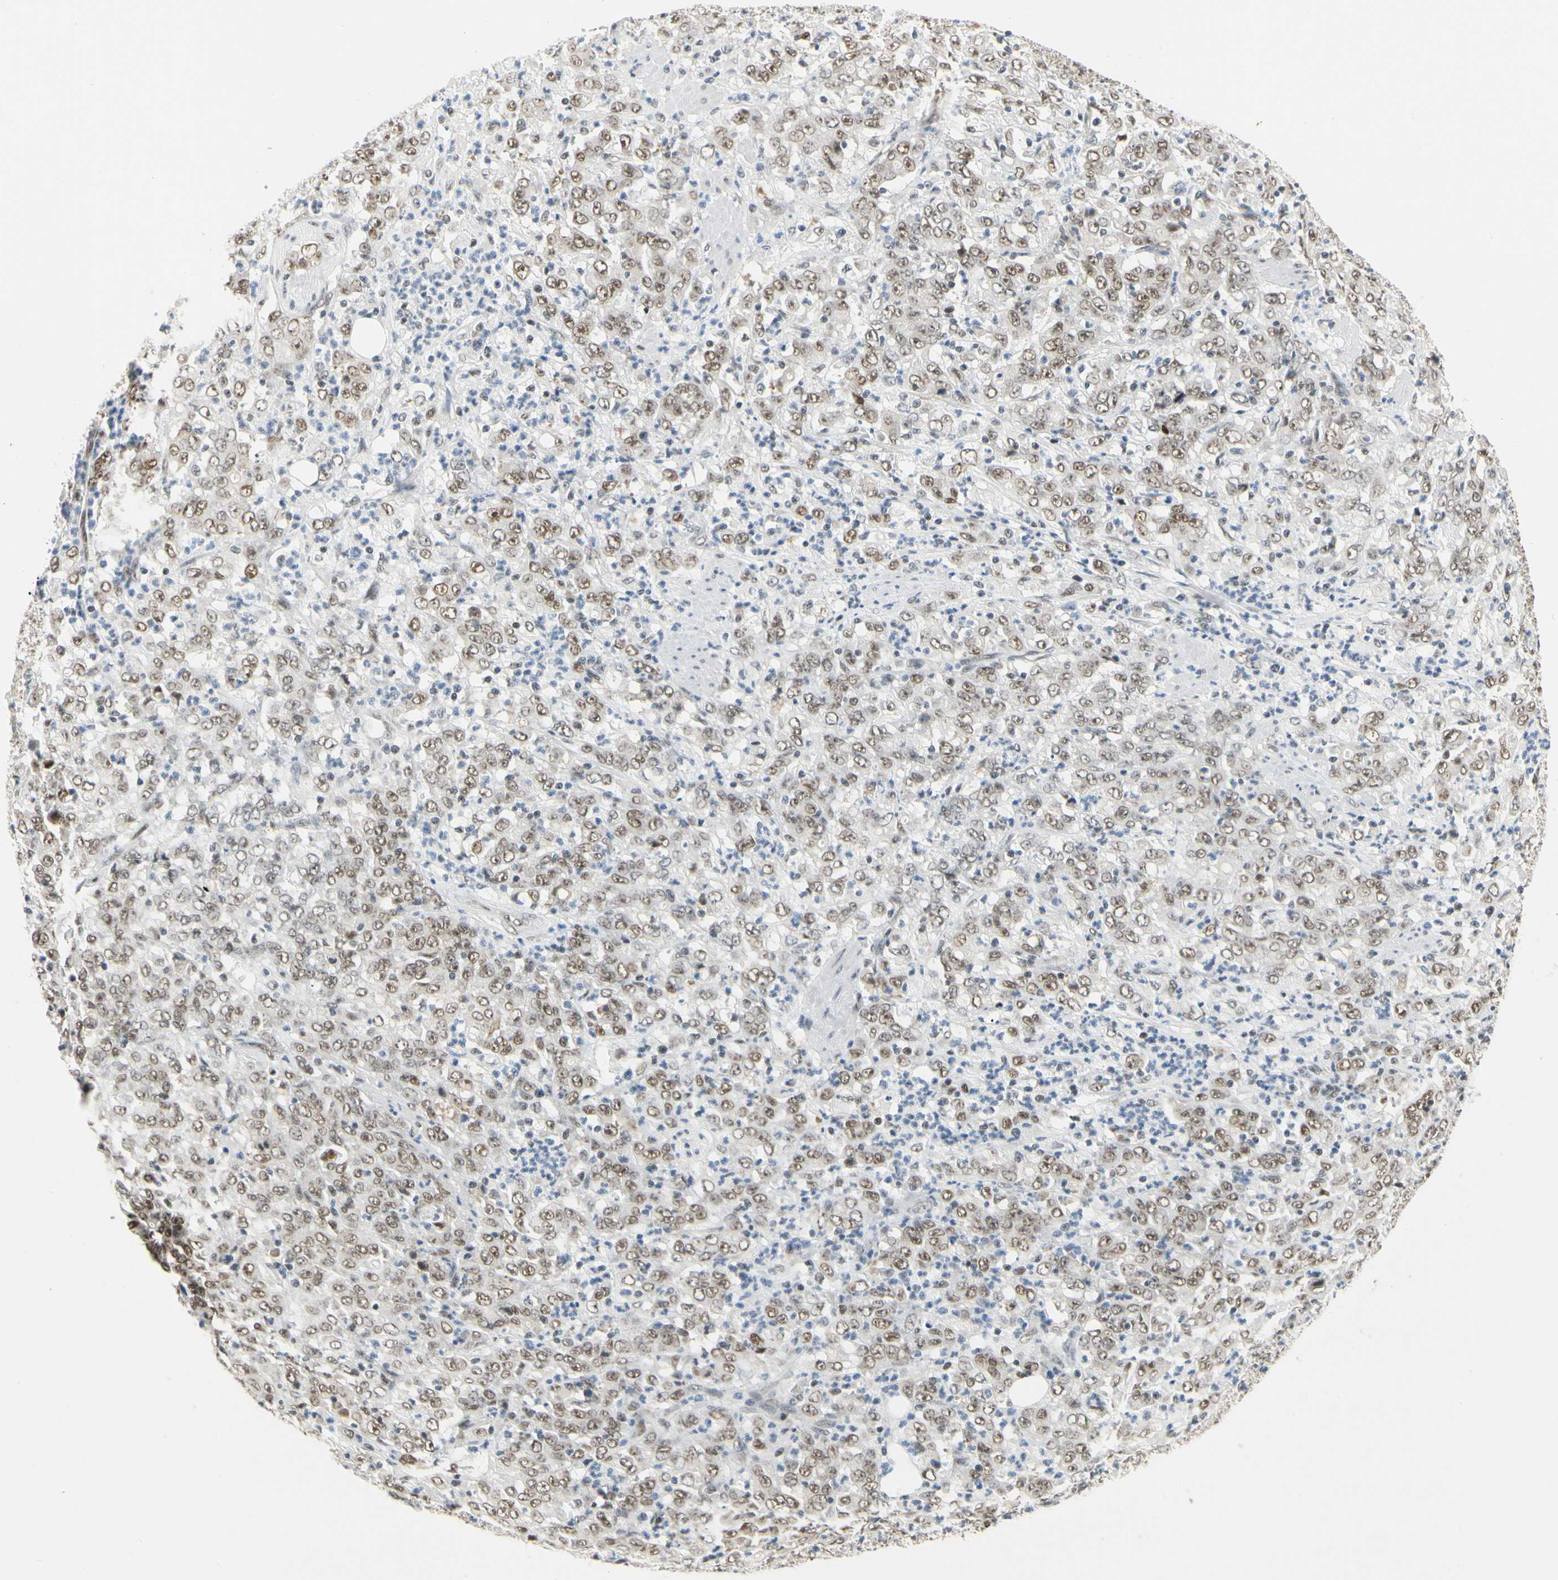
{"staining": {"intensity": "moderate", "quantity": ">75%", "location": "nuclear"}, "tissue": "stomach cancer", "cell_type": "Tumor cells", "image_type": "cancer", "snomed": [{"axis": "morphology", "description": "Adenocarcinoma, NOS"}, {"axis": "topography", "description": "Stomach, lower"}], "caption": "Moderate nuclear protein expression is identified in approximately >75% of tumor cells in adenocarcinoma (stomach).", "gene": "ZSCAN16", "patient": {"sex": "female", "age": 71}}